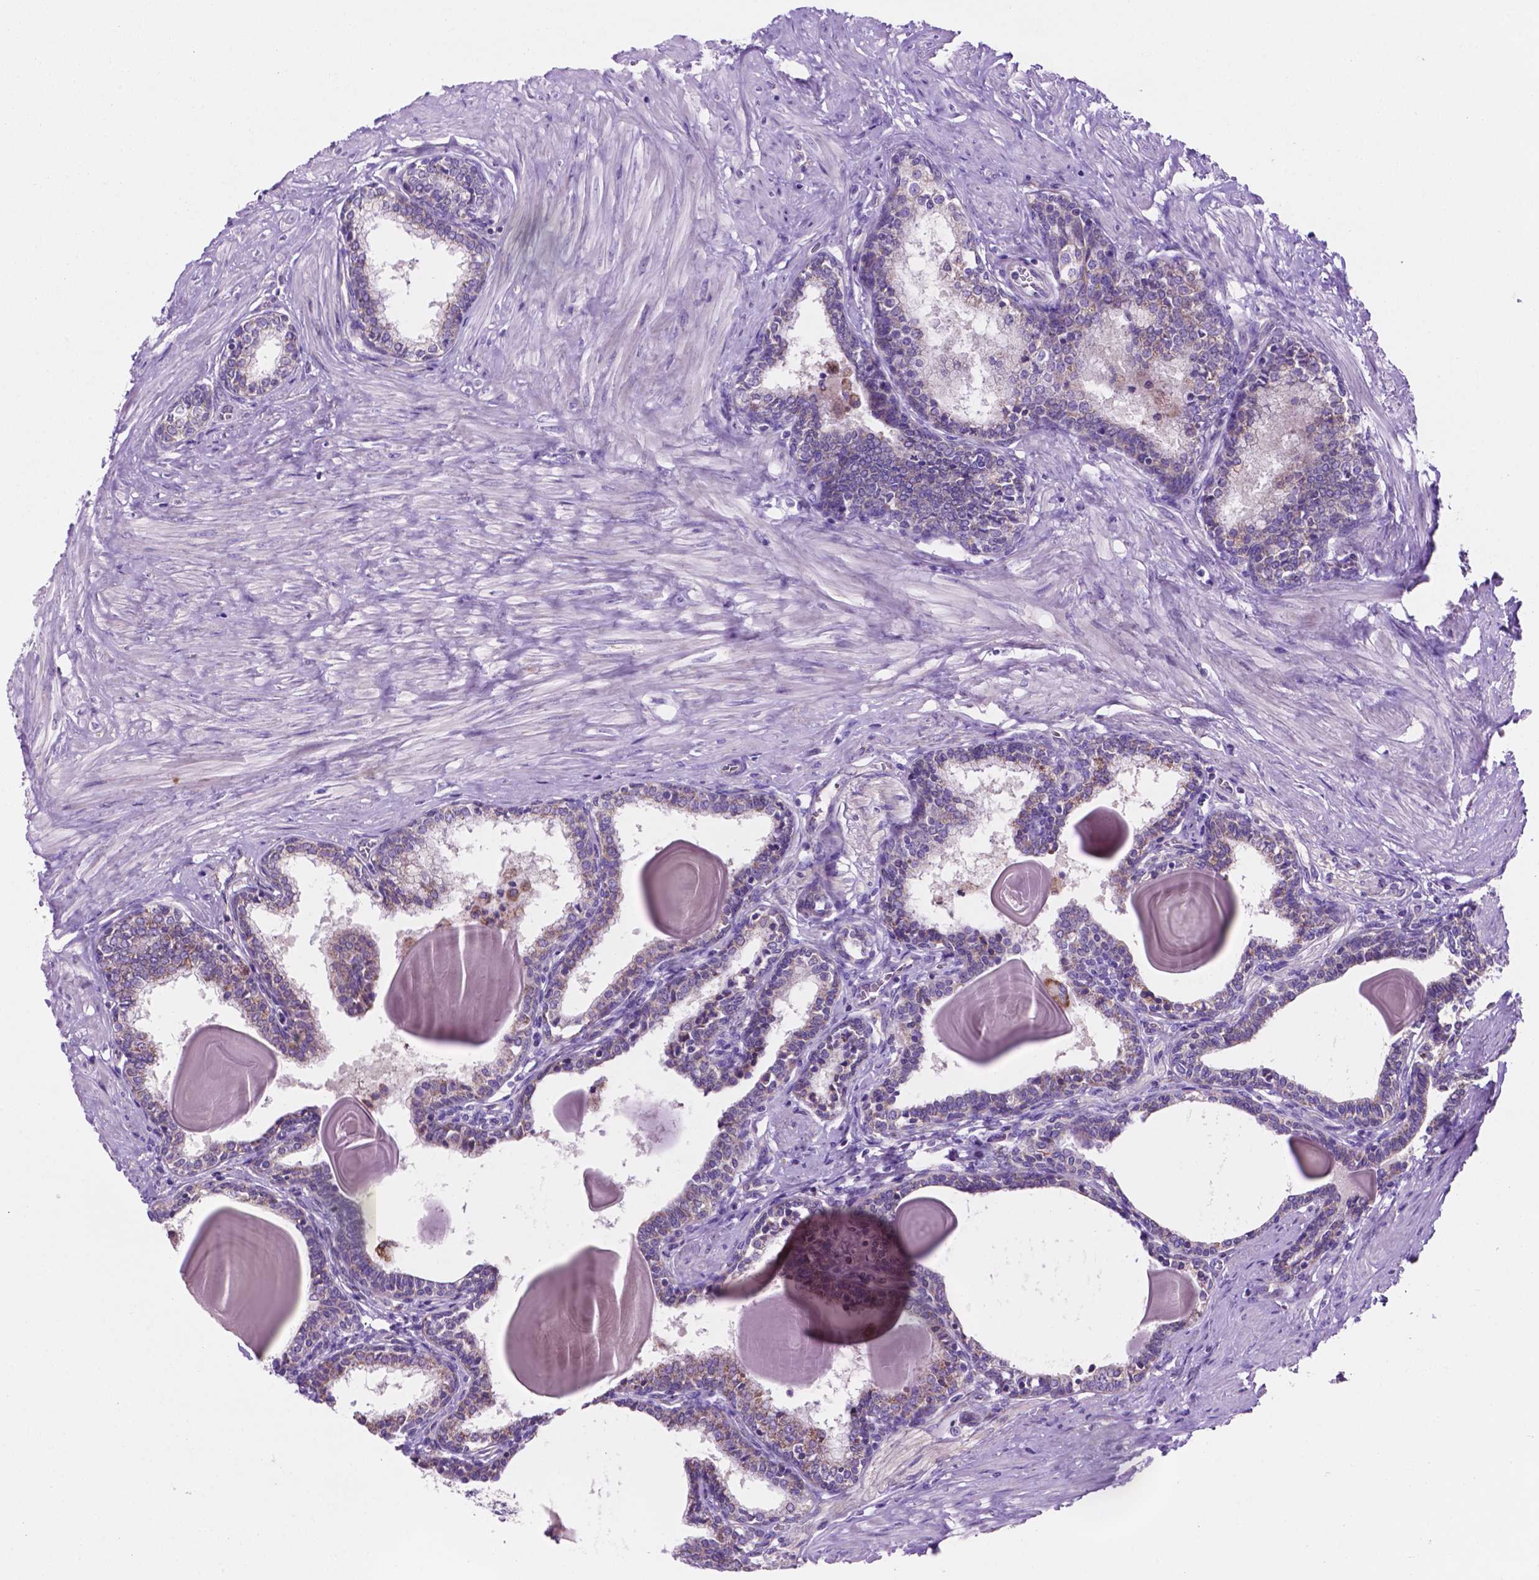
{"staining": {"intensity": "weak", "quantity": "<25%", "location": "cytoplasmic/membranous"}, "tissue": "prostate", "cell_type": "Glandular cells", "image_type": "normal", "snomed": [{"axis": "morphology", "description": "Normal tissue, NOS"}, {"axis": "topography", "description": "Prostate"}], "caption": "Photomicrograph shows no protein staining in glandular cells of unremarkable prostate. (DAB (3,3'-diaminobenzidine) IHC visualized using brightfield microscopy, high magnification).", "gene": "TMEM121B", "patient": {"sex": "male", "age": 55}}